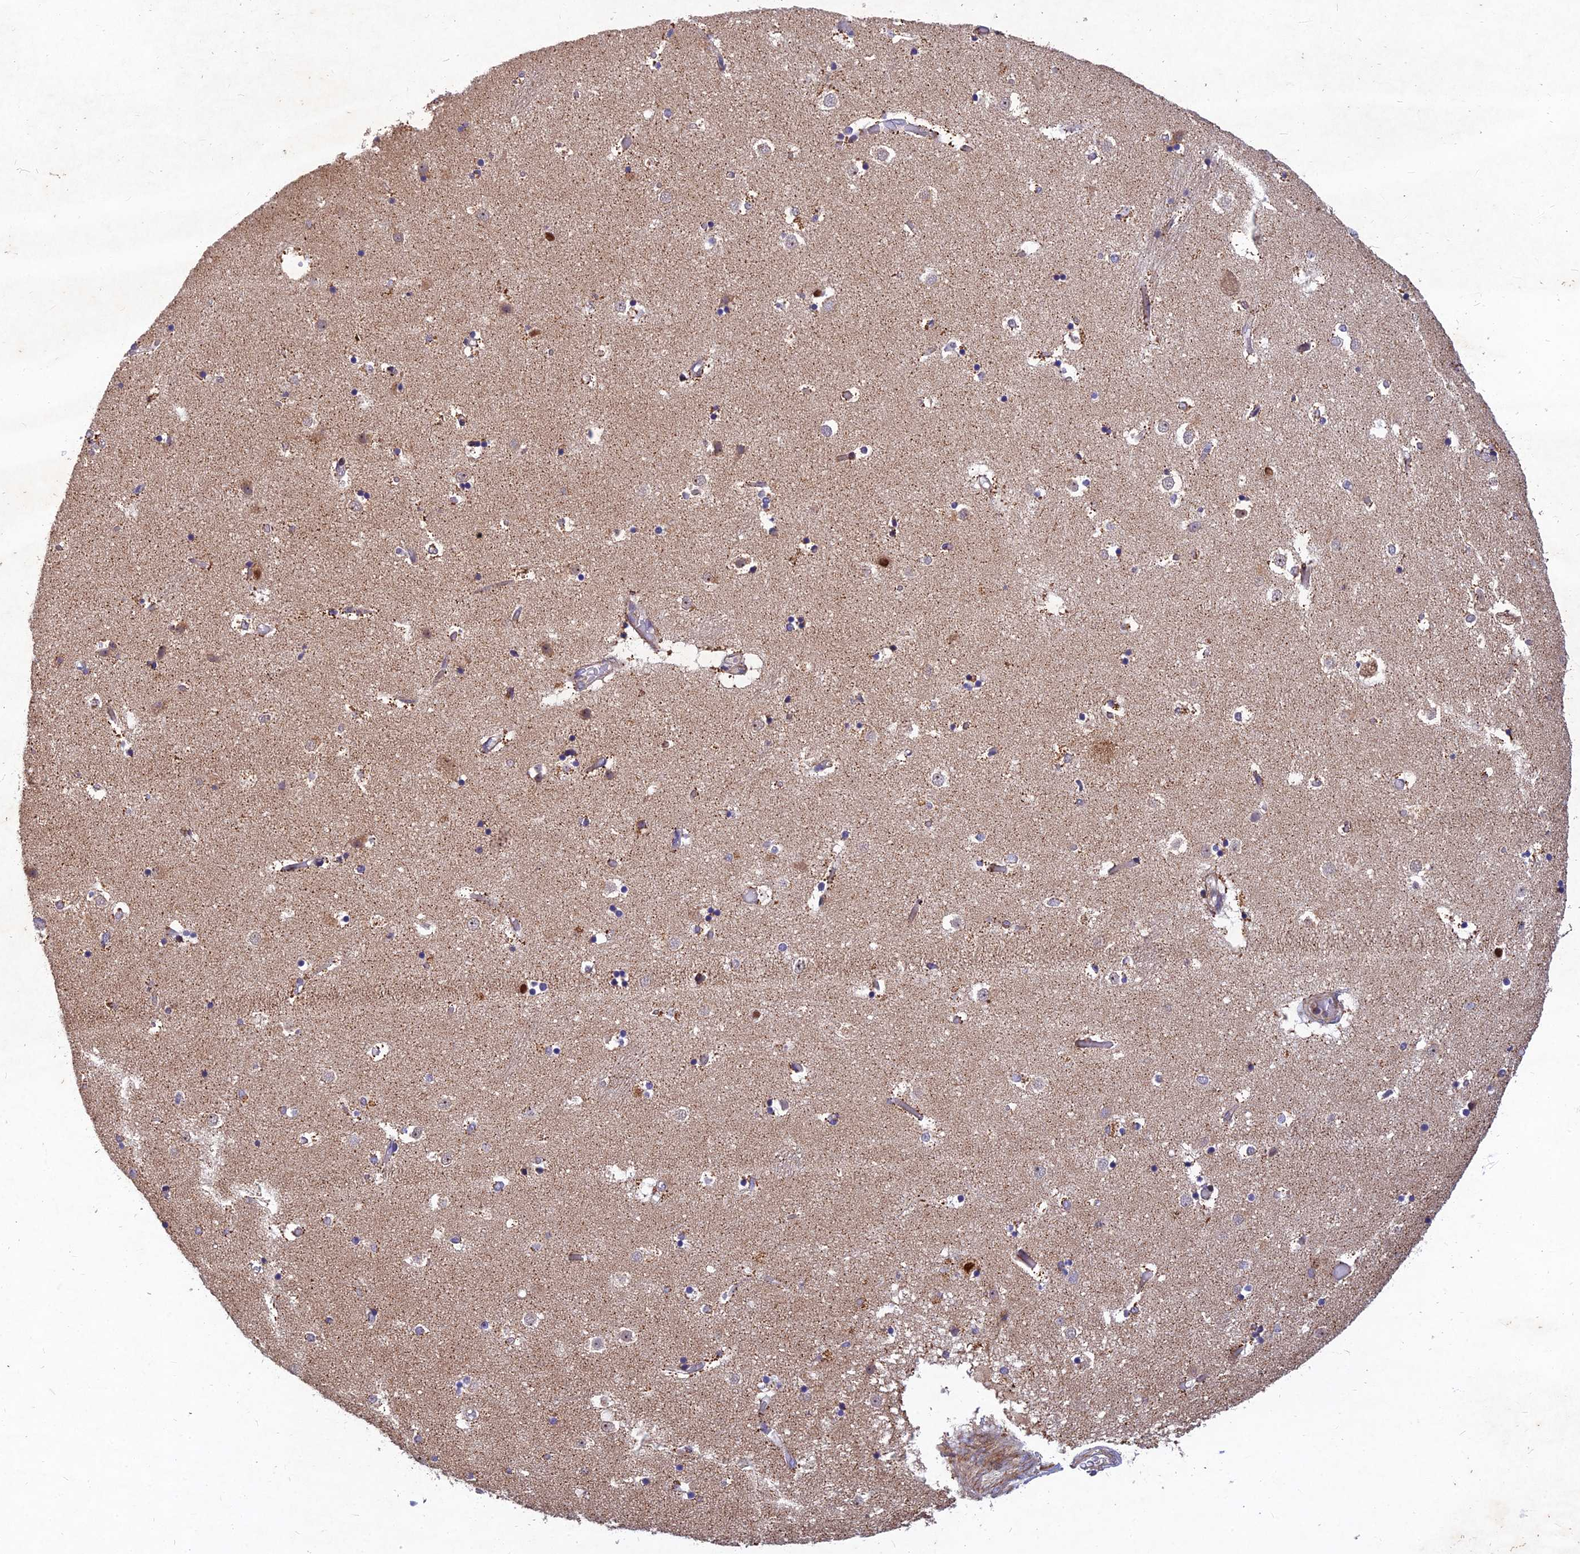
{"staining": {"intensity": "moderate", "quantity": "<25%", "location": "cytoplasmic/membranous,nuclear"}, "tissue": "caudate", "cell_type": "Glial cells", "image_type": "normal", "snomed": [{"axis": "morphology", "description": "Normal tissue, NOS"}, {"axis": "topography", "description": "Lateral ventricle wall"}], "caption": "Immunohistochemical staining of unremarkable caudate reveals low levels of moderate cytoplasmic/membranous,nuclear expression in about <25% of glial cells.", "gene": "RELCH", "patient": {"sex": "female", "age": 52}}